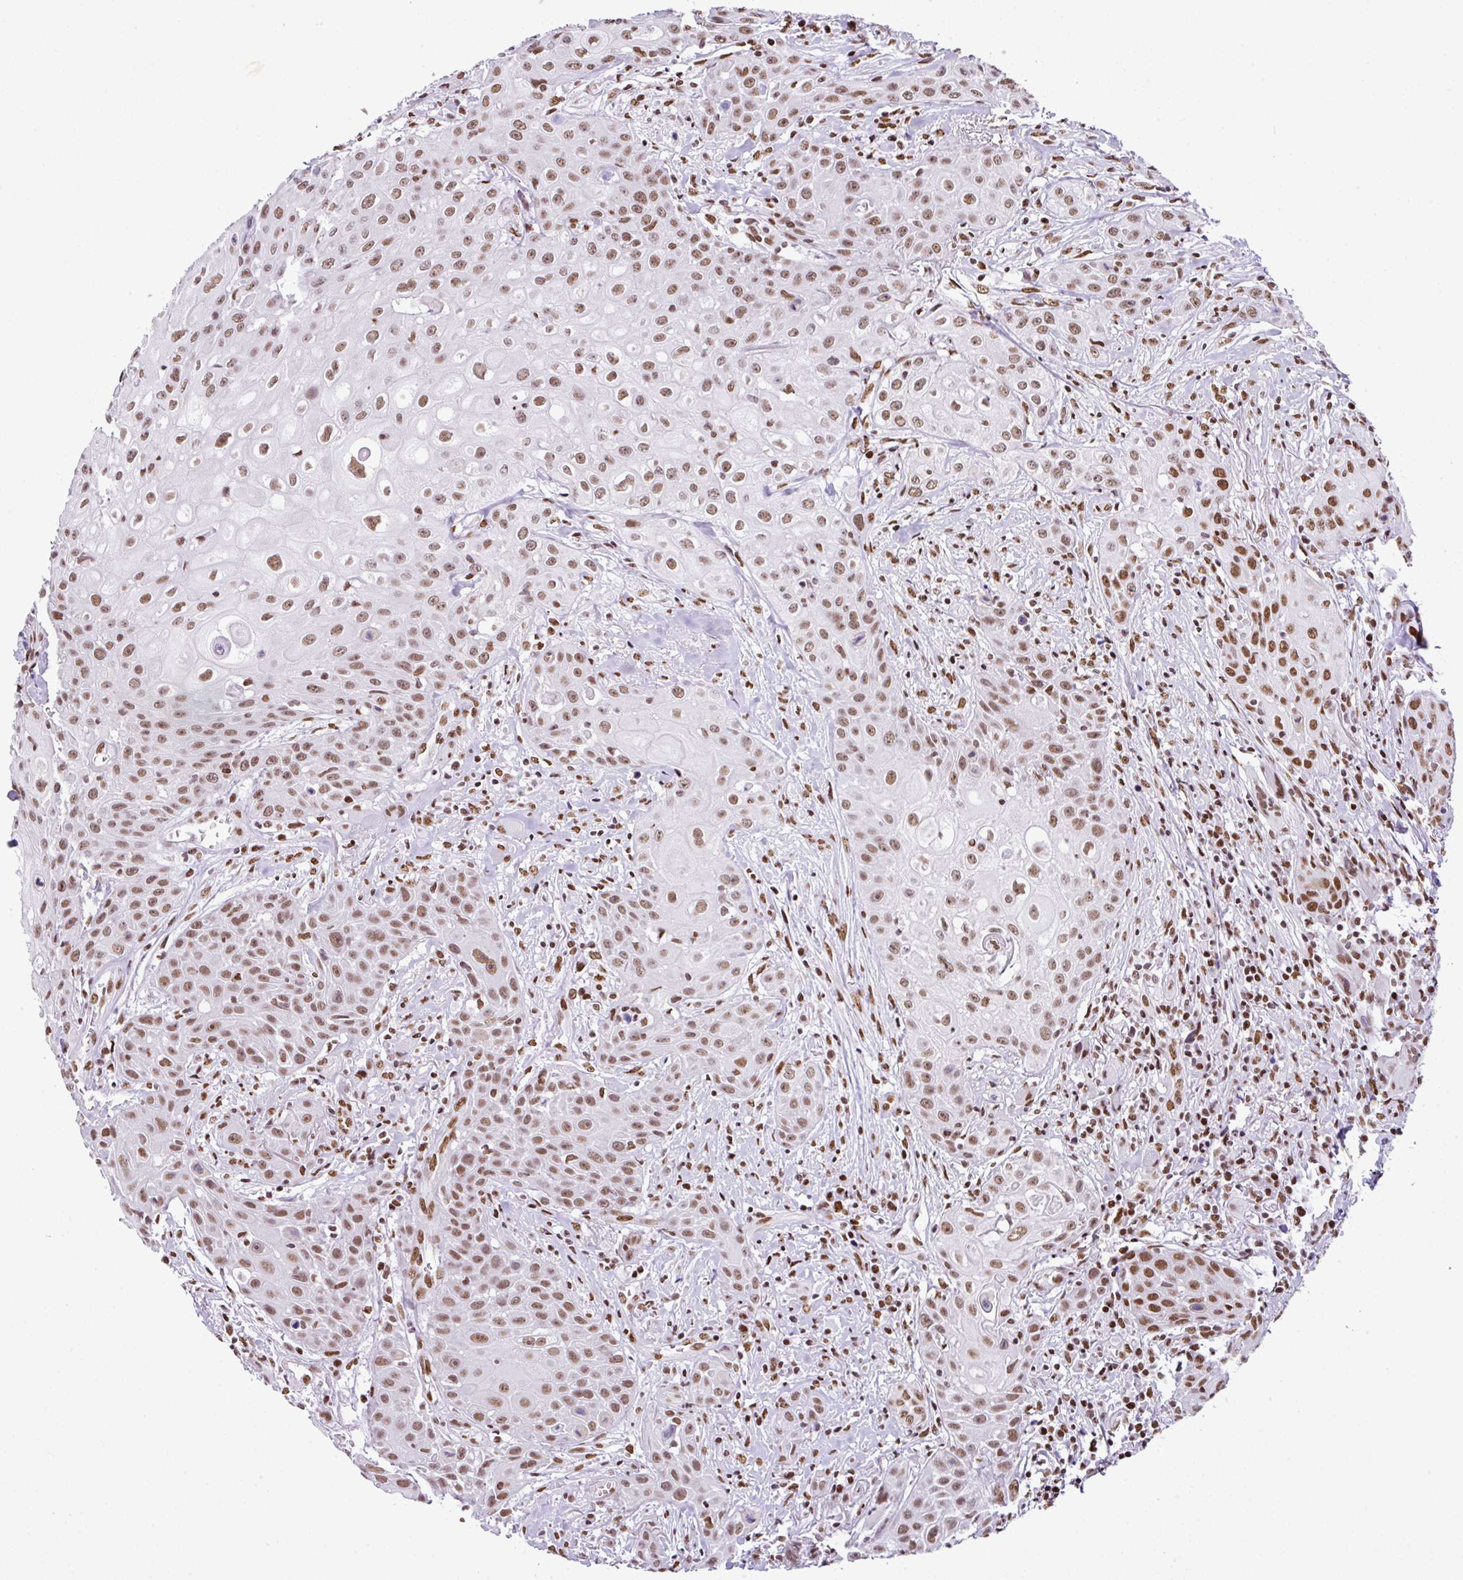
{"staining": {"intensity": "moderate", "quantity": ">75%", "location": "nuclear"}, "tissue": "head and neck cancer", "cell_type": "Tumor cells", "image_type": "cancer", "snomed": [{"axis": "morphology", "description": "Squamous cell carcinoma, NOS"}, {"axis": "topography", "description": "Oral tissue"}, {"axis": "topography", "description": "Head-Neck"}], "caption": "Immunohistochemical staining of human head and neck cancer reveals medium levels of moderate nuclear protein positivity in about >75% of tumor cells.", "gene": "RARG", "patient": {"sex": "female", "age": 82}}